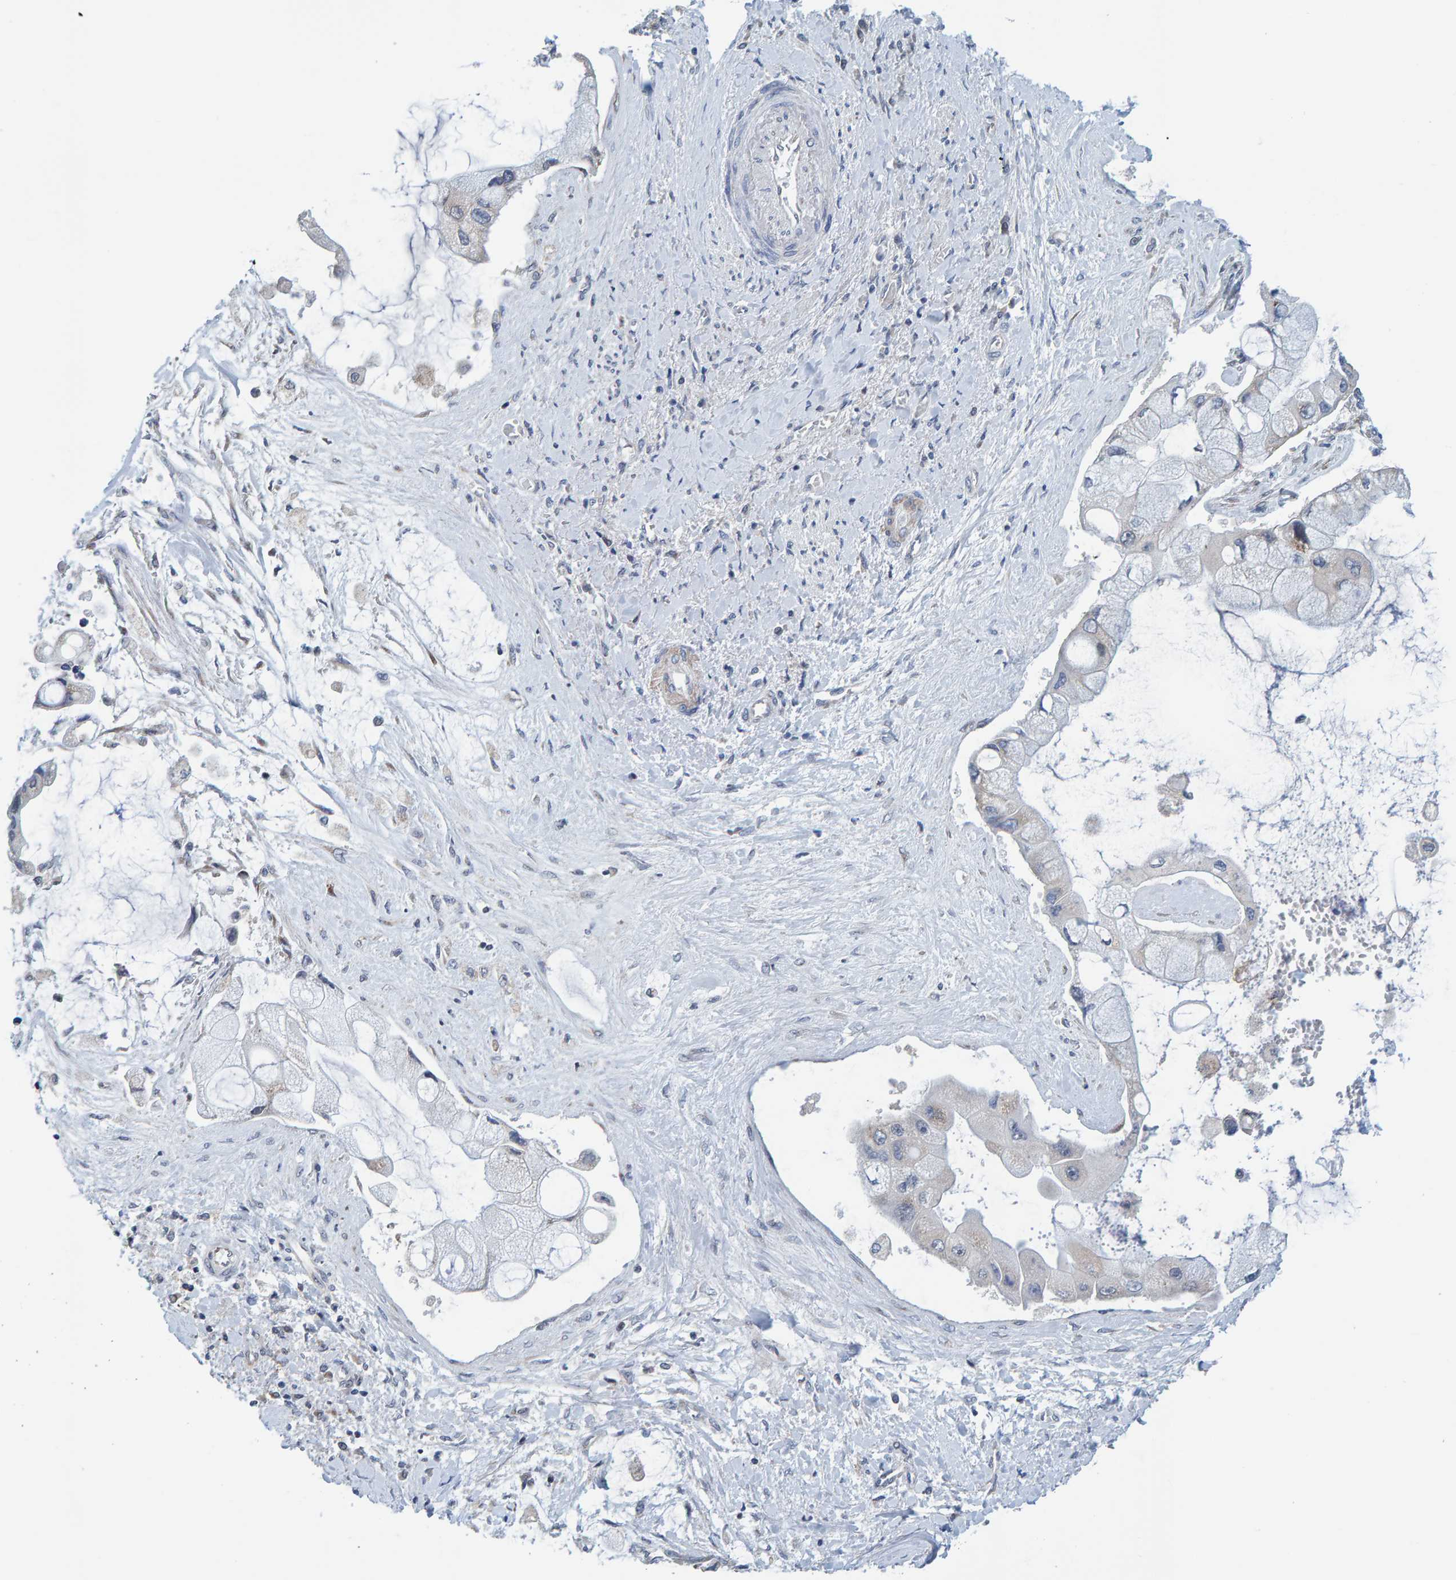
{"staining": {"intensity": "weak", "quantity": "<25%", "location": "cytoplasmic/membranous"}, "tissue": "liver cancer", "cell_type": "Tumor cells", "image_type": "cancer", "snomed": [{"axis": "morphology", "description": "Cholangiocarcinoma"}, {"axis": "topography", "description": "Liver"}], "caption": "Human liver cancer (cholangiocarcinoma) stained for a protein using IHC demonstrates no positivity in tumor cells.", "gene": "SCRN2", "patient": {"sex": "male", "age": 50}}